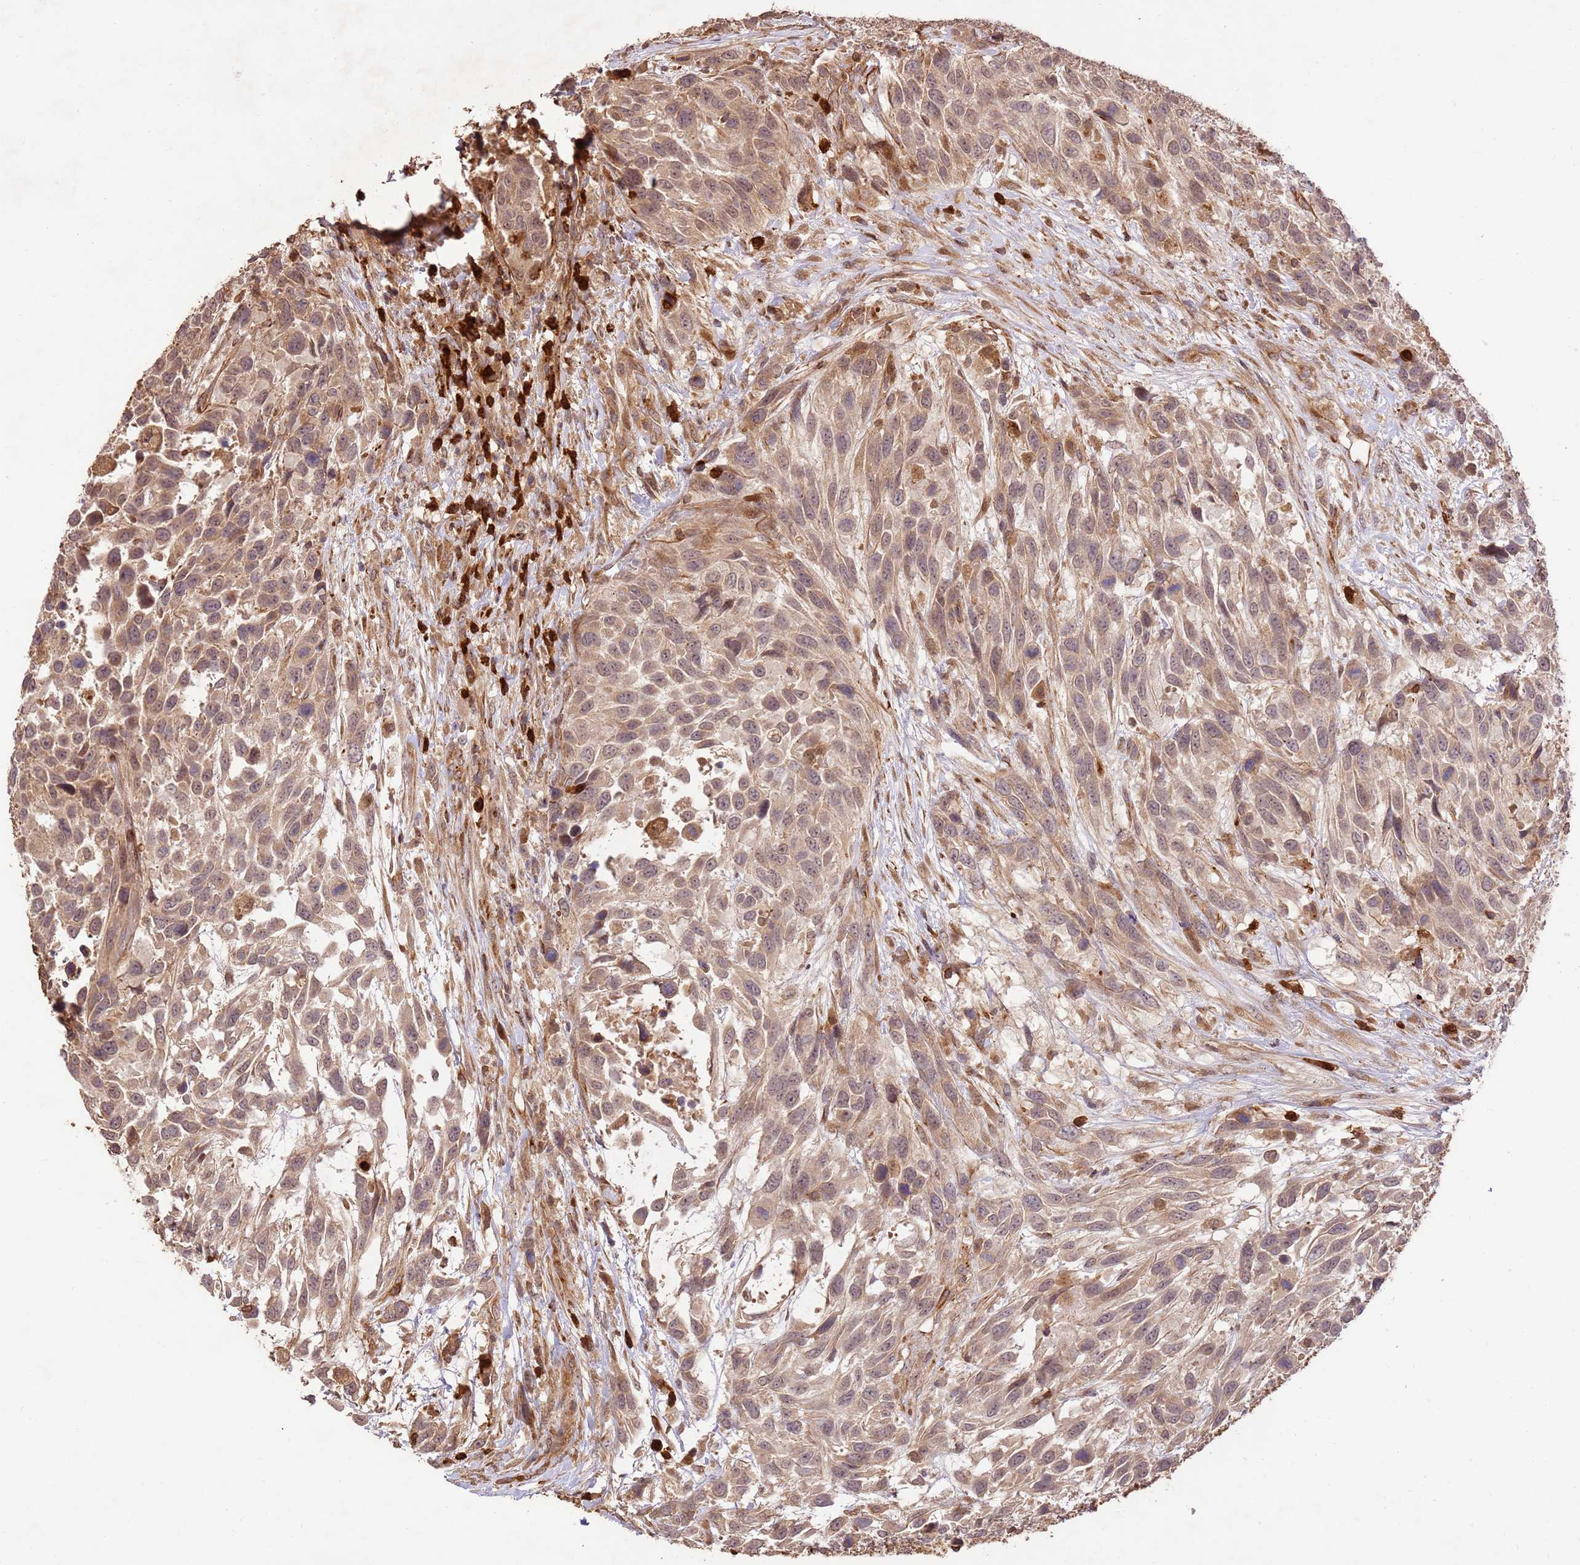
{"staining": {"intensity": "moderate", "quantity": ">75%", "location": "cytoplasmic/membranous"}, "tissue": "urothelial cancer", "cell_type": "Tumor cells", "image_type": "cancer", "snomed": [{"axis": "morphology", "description": "Urothelial carcinoma, High grade"}, {"axis": "topography", "description": "Urinary bladder"}], "caption": "Moderate cytoplasmic/membranous staining for a protein is identified in approximately >75% of tumor cells of urothelial carcinoma (high-grade) using IHC.", "gene": "KATNAL2", "patient": {"sex": "female", "age": 70}}